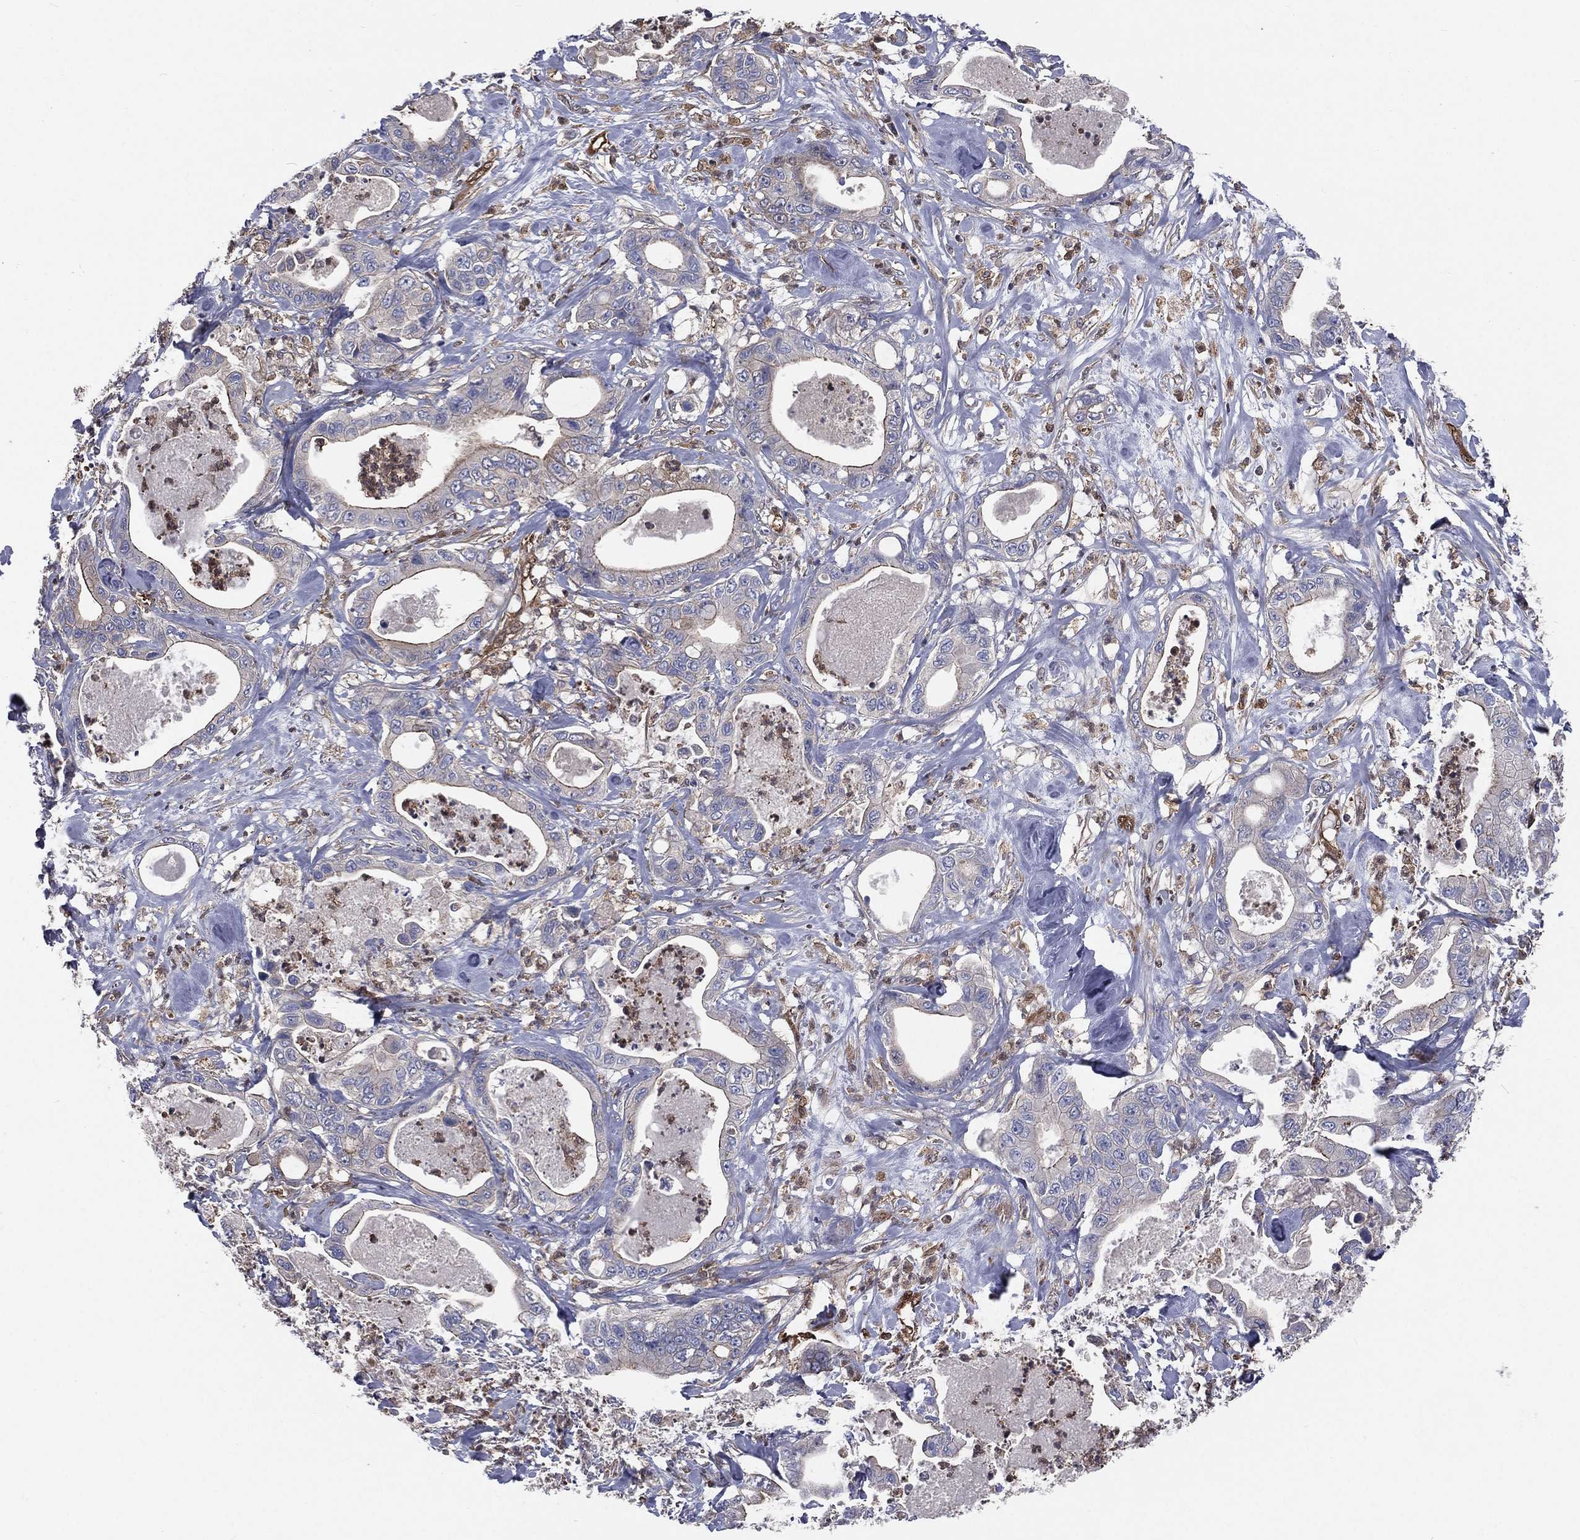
{"staining": {"intensity": "negative", "quantity": "none", "location": "none"}, "tissue": "pancreatic cancer", "cell_type": "Tumor cells", "image_type": "cancer", "snomed": [{"axis": "morphology", "description": "Adenocarcinoma, NOS"}, {"axis": "topography", "description": "Pancreas"}], "caption": "The photomicrograph shows no significant positivity in tumor cells of pancreatic cancer (adenocarcinoma).", "gene": "TBC1D2", "patient": {"sex": "male", "age": 71}}